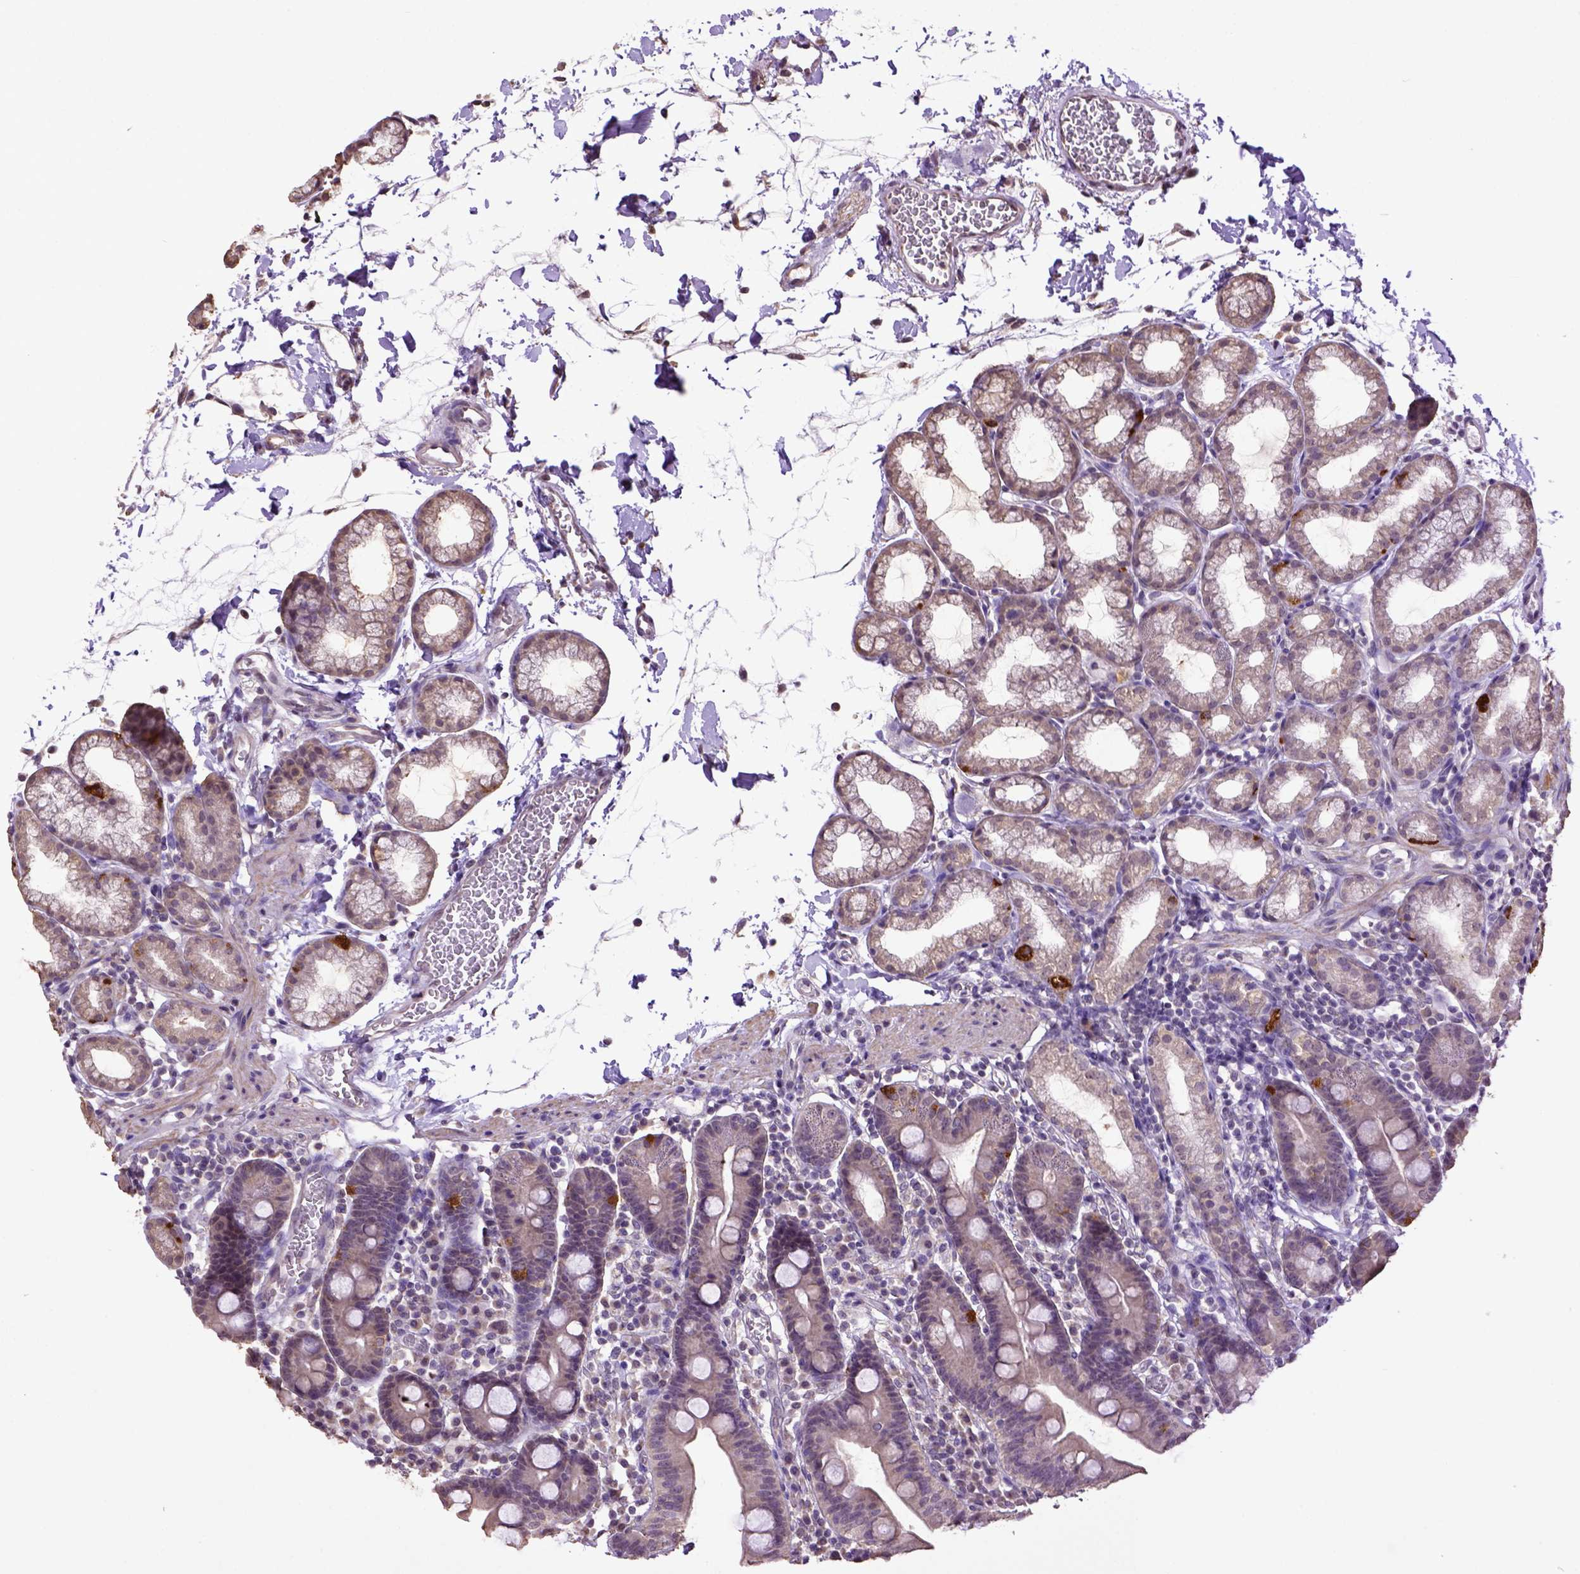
{"staining": {"intensity": "strong", "quantity": "<25%", "location": "cytoplasmic/membranous"}, "tissue": "duodenum", "cell_type": "Glandular cells", "image_type": "normal", "snomed": [{"axis": "morphology", "description": "Normal tissue, NOS"}, {"axis": "topography", "description": "Pancreas"}, {"axis": "topography", "description": "Duodenum"}], "caption": "Protein staining shows strong cytoplasmic/membranous staining in approximately <25% of glandular cells in benign duodenum.", "gene": "WDR17", "patient": {"sex": "male", "age": 59}}